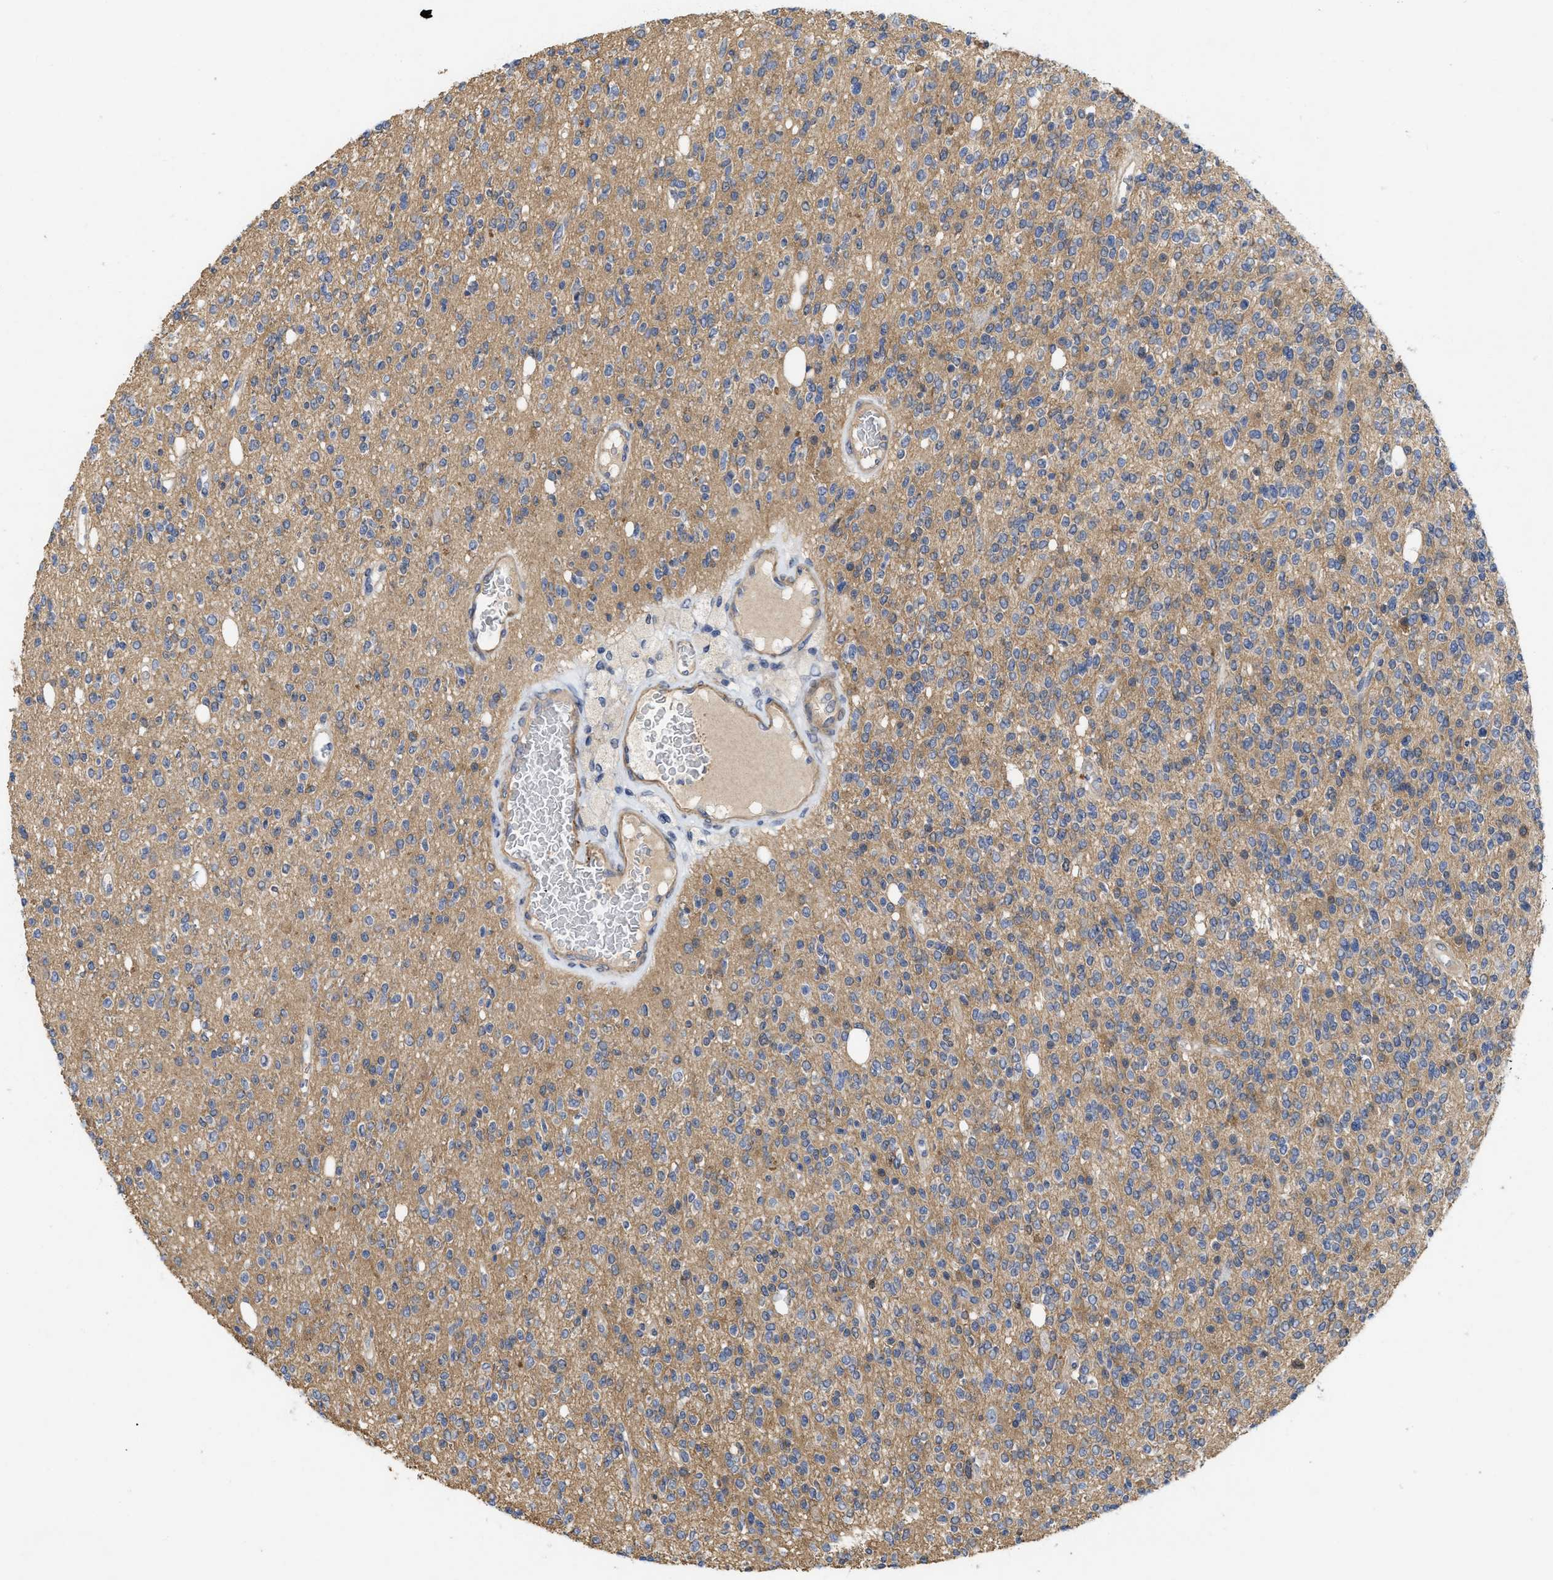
{"staining": {"intensity": "weak", "quantity": "<25%", "location": "cytoplasmic/membranous"}, "tissue": "glioma", "cell_type": "Tumor cells", "image_type": "cancer", "snomed": [{"axis": "morphology", "description": "Glioma, malignant, High grade"}, {"axis": "topography", "description": "Brain"}], "caption": "The micrograph exhibits no staining of tumor cells in glioma. (DAB IHC visualized using brightfield microscopy, high magnification).", "gene": "ARHGEF26", "patient": {"sex": "male", "age": 34}}